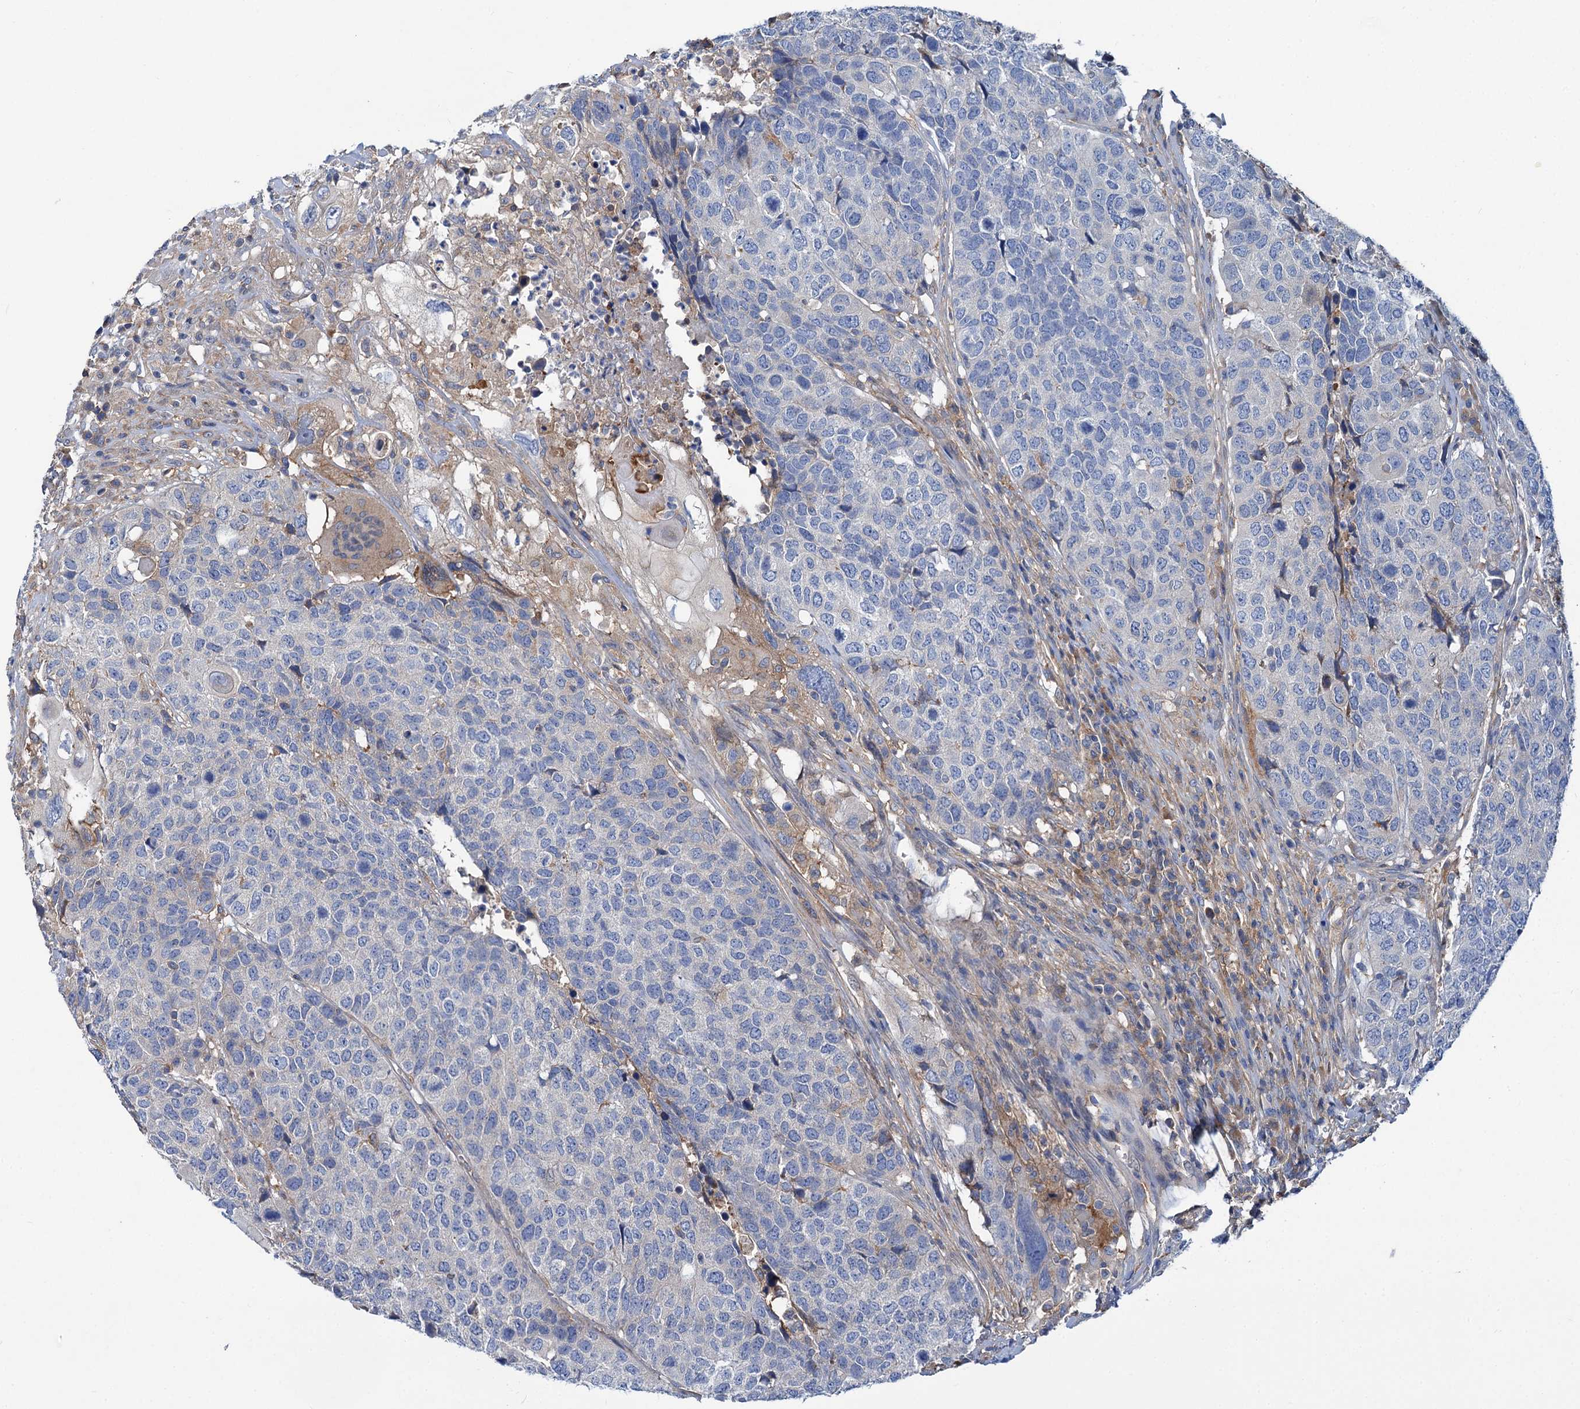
{"staining": {"intensity": "negative", "quantity": "none", "location": "none"}, "tissue": "head and neck cancer", "cell_type": "Tumor cells", "image_type": "cancer", "snomed": [{"axis": "morphology", "description": "Squamous cell carcinoma, NOS"}, {"axis": "topography", "description": "Head-Neck"}], "caption": "This photomicrograph is of squamous cell carcinoma (head and neck) stained with immunohistochemistry (IHC) to label a protein in brown with the nuclei are counter-stained blue. There is no expression in tumor cells.", "gene": "TRIM55", "patient": {"sex": "male", "age": 66}}